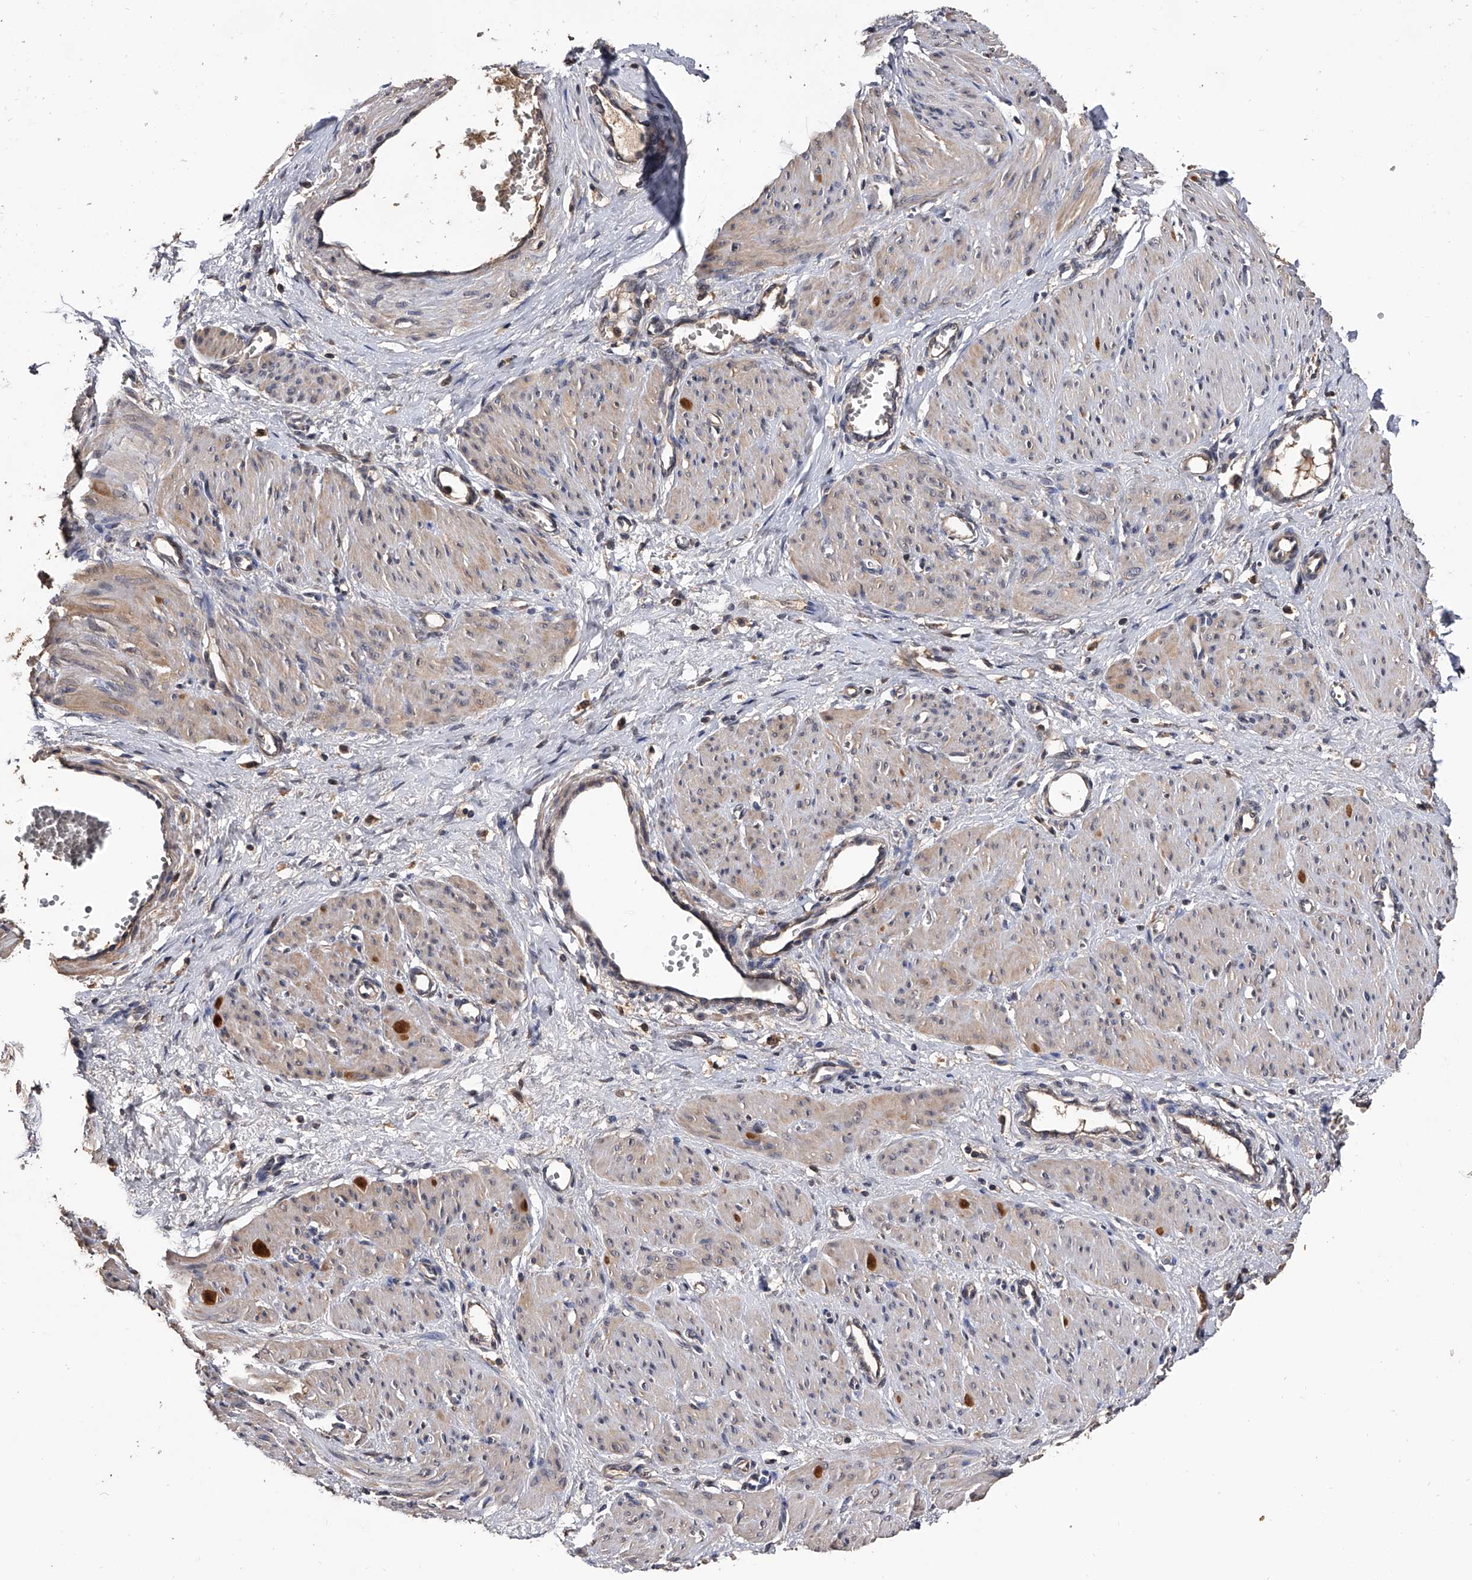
{"staining": {"intensity": "weak", "quantity": "25%-75%", "location": "cytoplasmic/membranous"}, "tissue": "smooth muscle", "cell_type": "Smooth muscle cells", "image_type": "normal", "snomed": [{"axis": "morphology", "description": "Normal tissue, NOS"}, {"axis": "topography", "description": "Endometrium"}], "caption": "Human smooth muscle stained with a brown dye displays weak cytoplasmic/membranous positive positivity in about 25%-75% of smooth muscle cells.", "gene": "EFCAB7", "patient": {"sex": "female", "age": 33}}